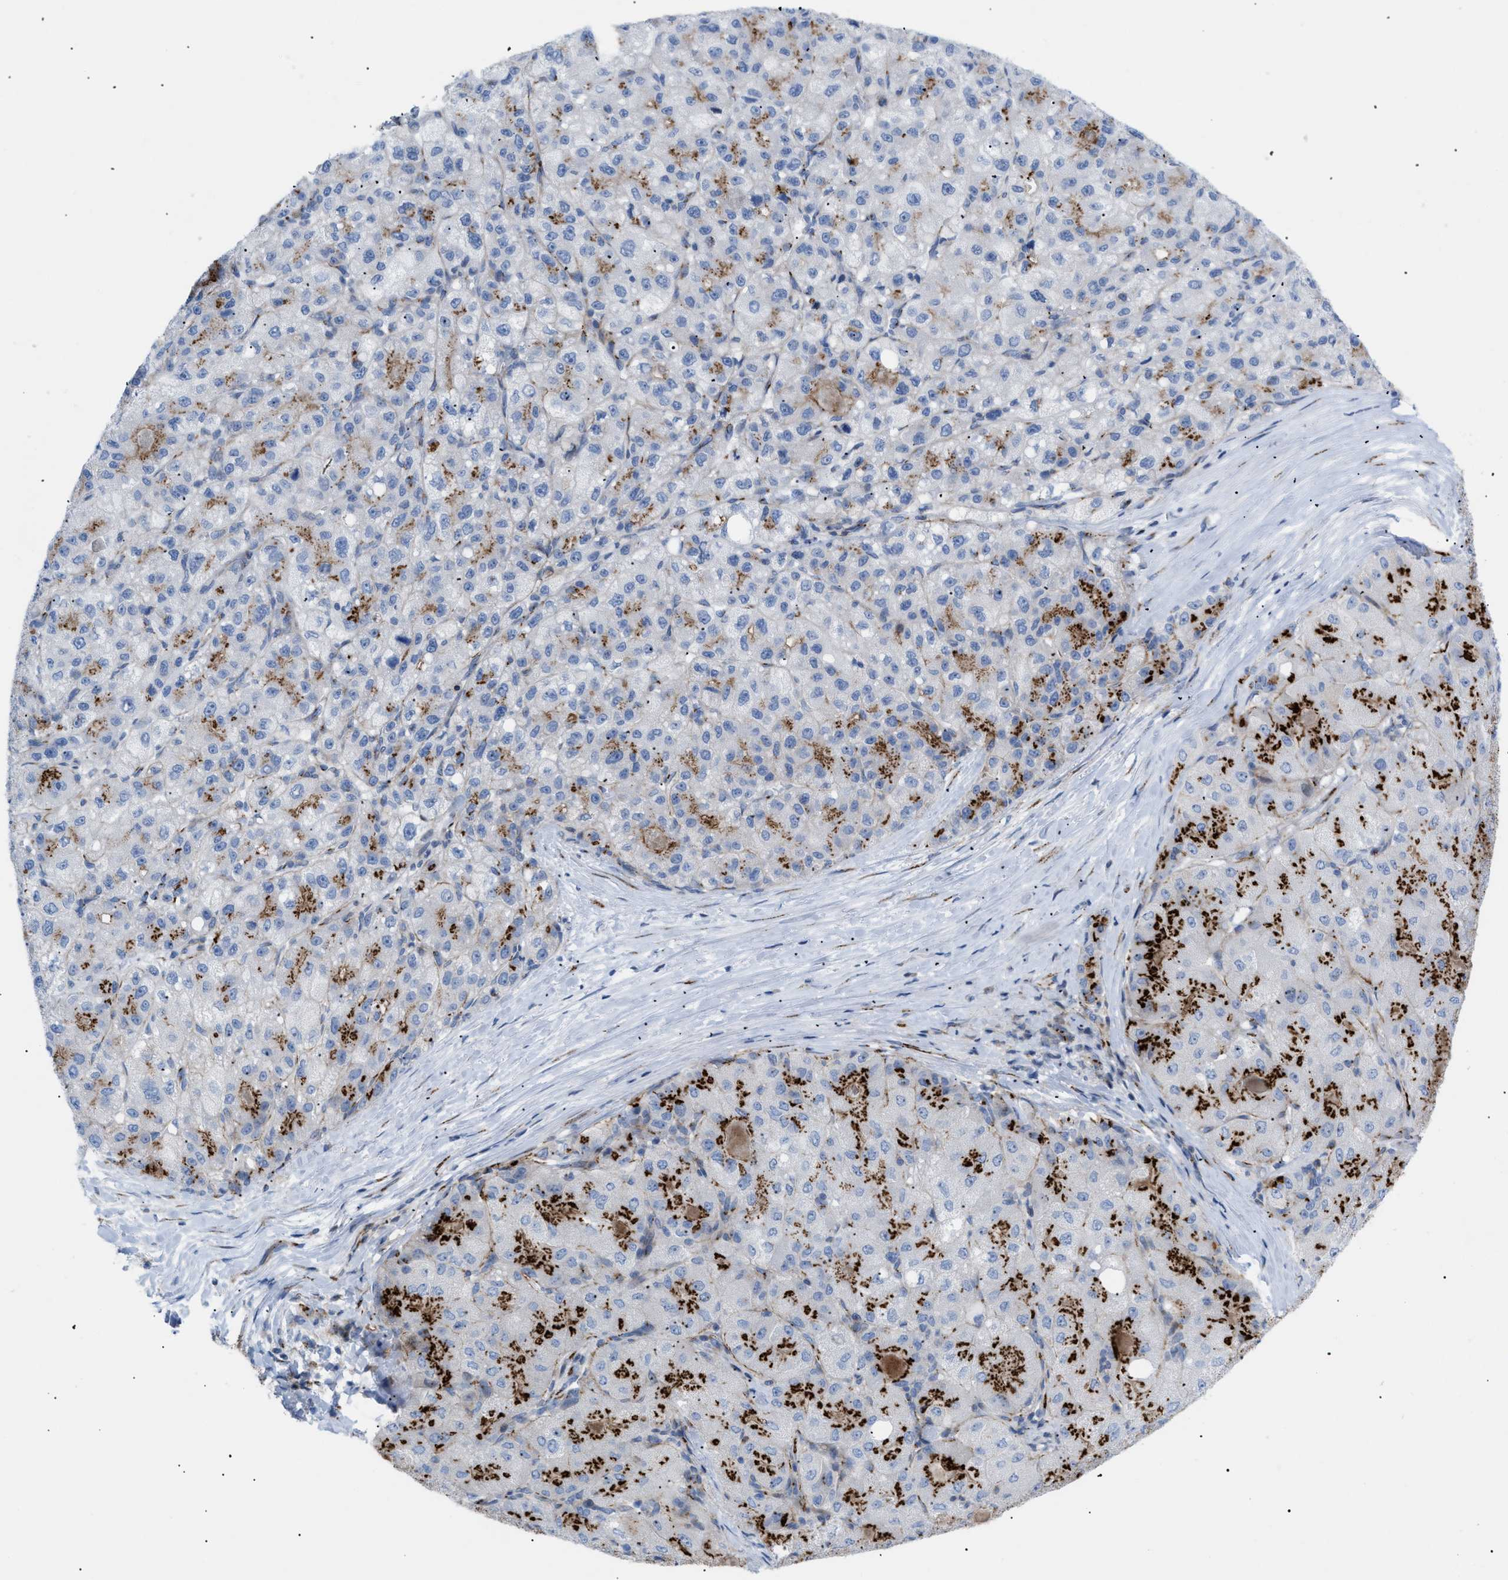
{"staining": {"intensity": "strong", "quantity": "25%-75%", "location": "cytoplasmic/membranous"}, "tissue": "liver cancer", "cell_type": "Tumor cells", "image_type": "cancer", "snomed": [{"axis": "morphology", "description": "Carcinoma, Hepatocellular, NOS"}, {"axis": "topography", "description": "Liver"}], "caption": "Immunohistochemistry staining of liver cancer (hepatocellular carcinoma), which shows high levels of strong cytoplasmic/membranous staining in approximately 25%-75% of tumor cells indicating strong cytoplasmic/membranous protein staining. The staining was performed using DAB (3,3'-diaminobenzidine) (brown) for protein detection and nuclei were counterstained in hematoxylin (blue).", "gene": "TMEM17", "patient": {"sex": "male", "age": 80}}